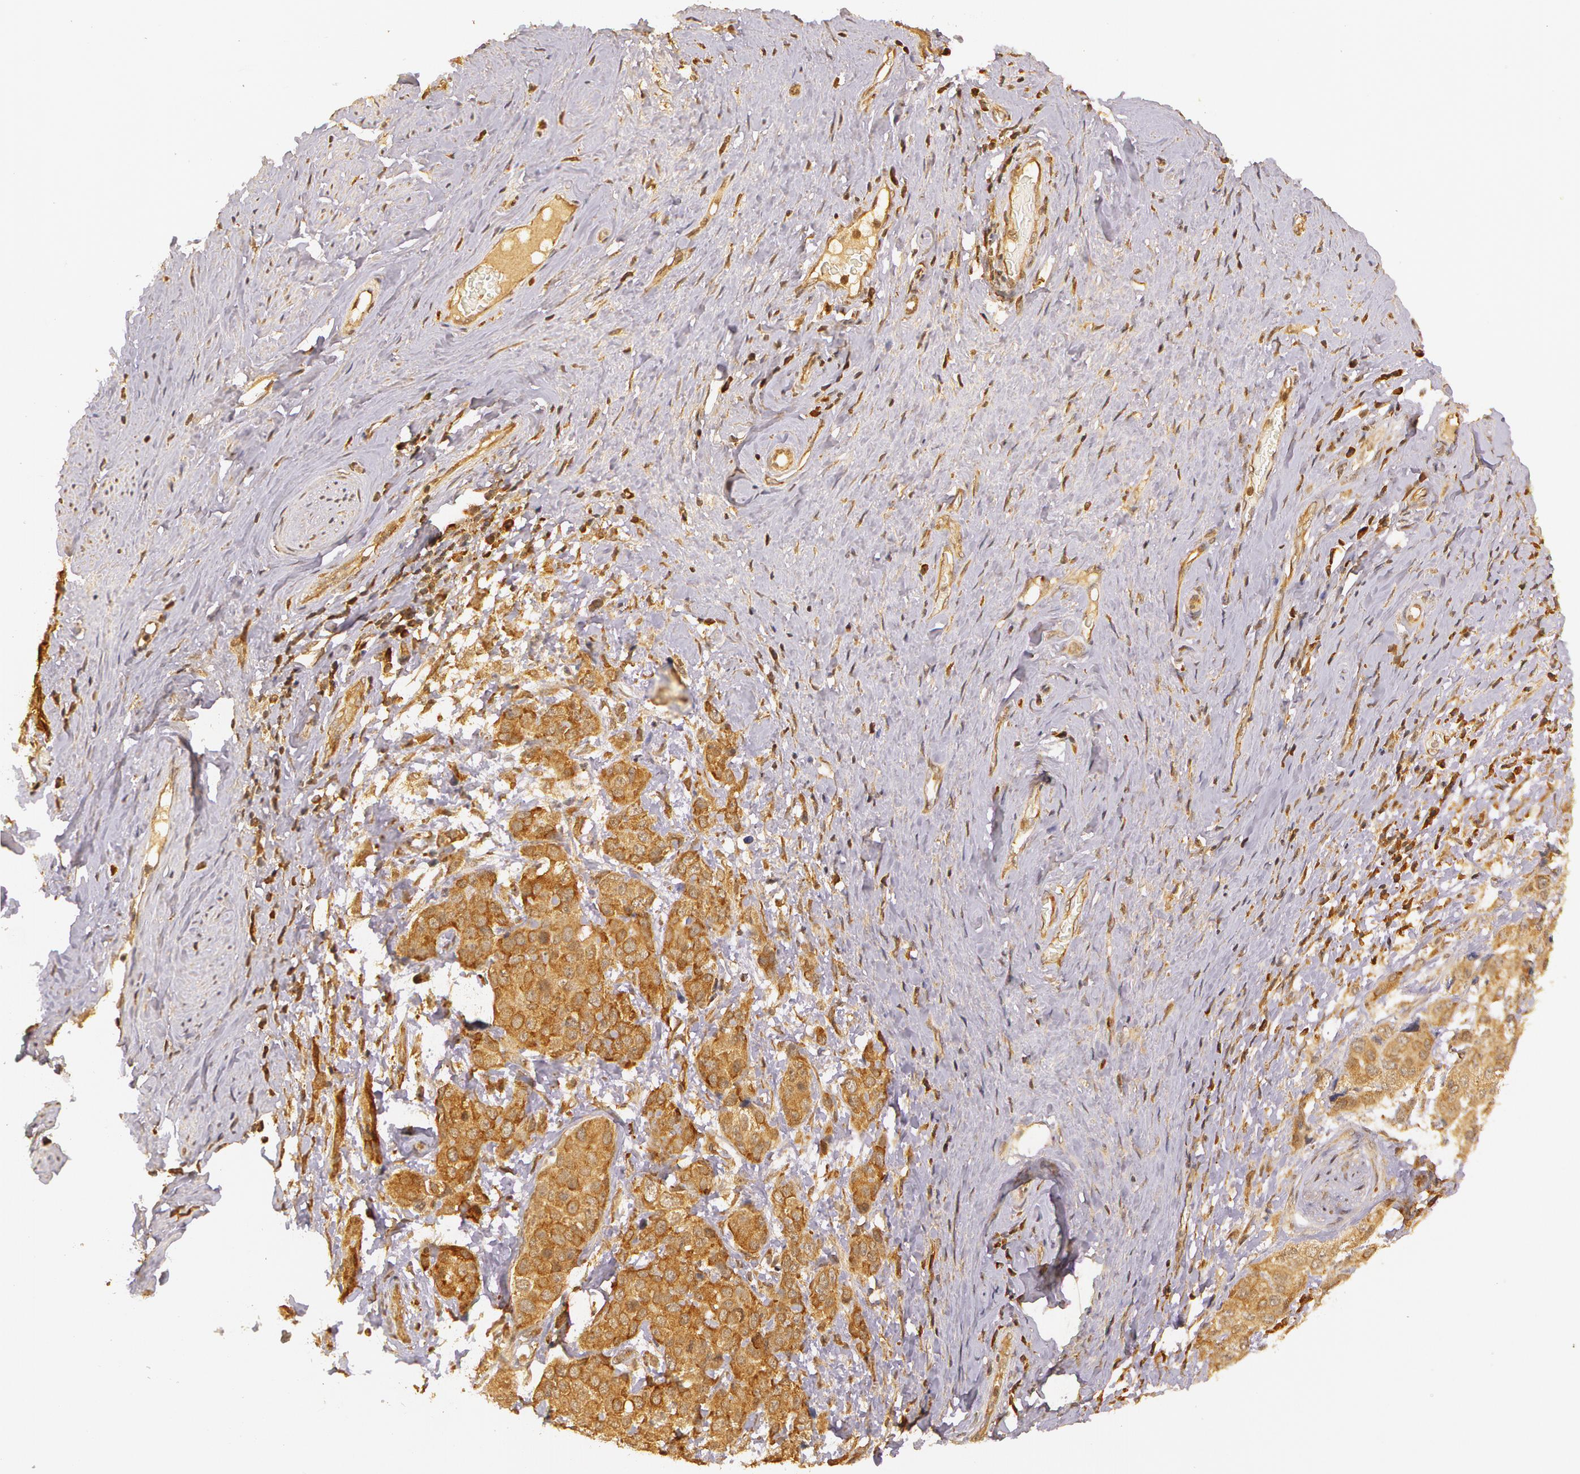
{"staining": {"intensity": "moderate", "quantity": ">75%", "location": "cytoplasmic/membranous"}, "tissue": "cervical cancer", "cell_type": "Tumor cells", "image_type": "cancer", "snomed": [{"axis": "morphology", "description": "Squamous cell carcinoma, NOS"}, {"axis": "topography", "description": "Cervix"}], "caption": "A brown stain shows moderate cytoplasmic/membranous positivity of a protein in human cervical cancer tumor cells.", "gene": "ASCC2", "patient": {"sex": "female", "age": 54}}